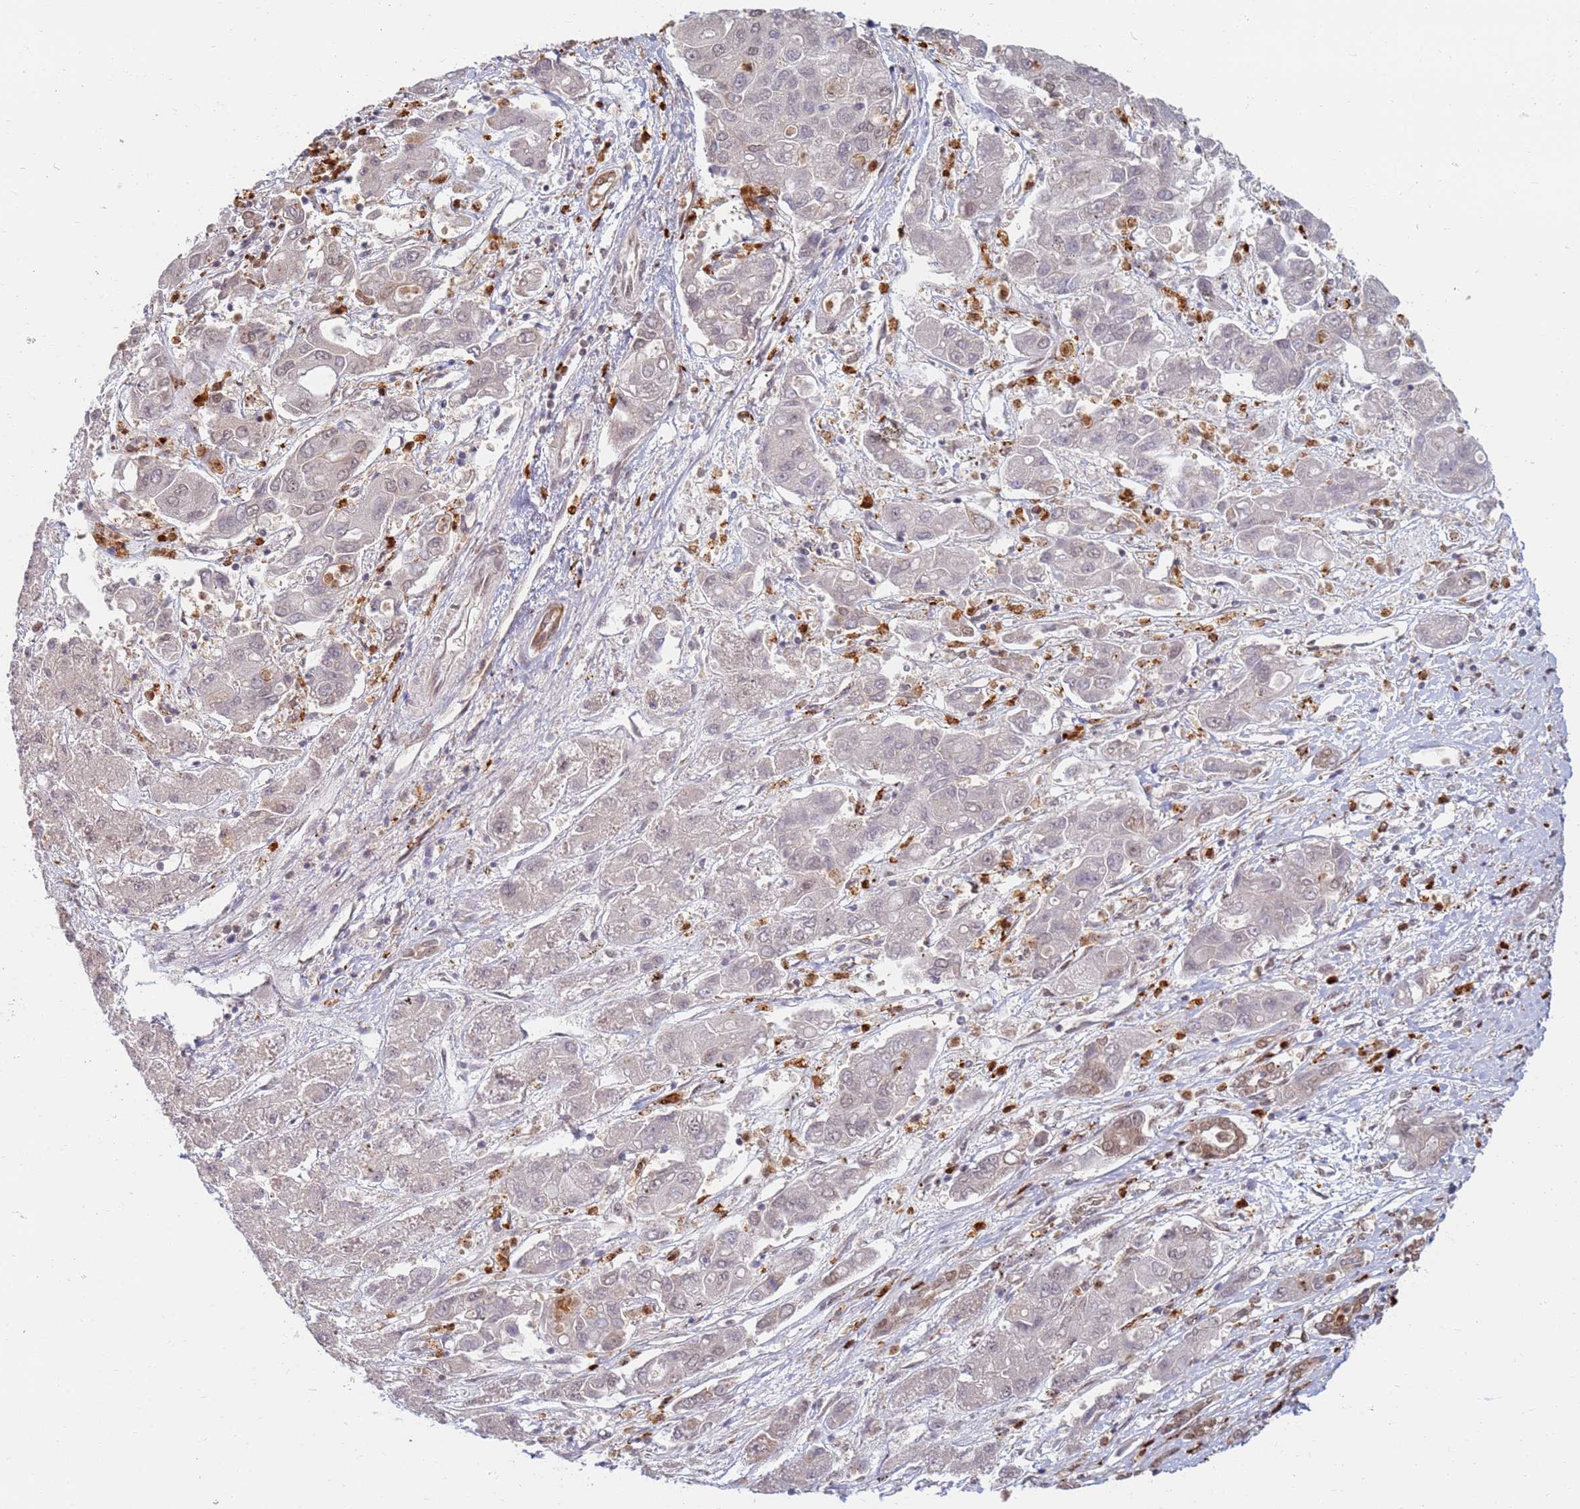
{"staining": {"intensity": "moderate", "quantity": "<25%", "location": "nuclear"}, "tissue": "liver cancer", "cell_type": "Tumor cells", "image_type": "cancer", "snomed": [{"axis": "morphology", "description": "Cholangiocarcinoma"}, {"axis": "topography", "description": "Liver"}], "caption": "Liver cholangiocarcinoma stained with a brown dye reveals moderate nuclear positive staining in about <25% of tumor cells.", "gene": "CEP170", "patient": {"sex": "male", "age": 67}}